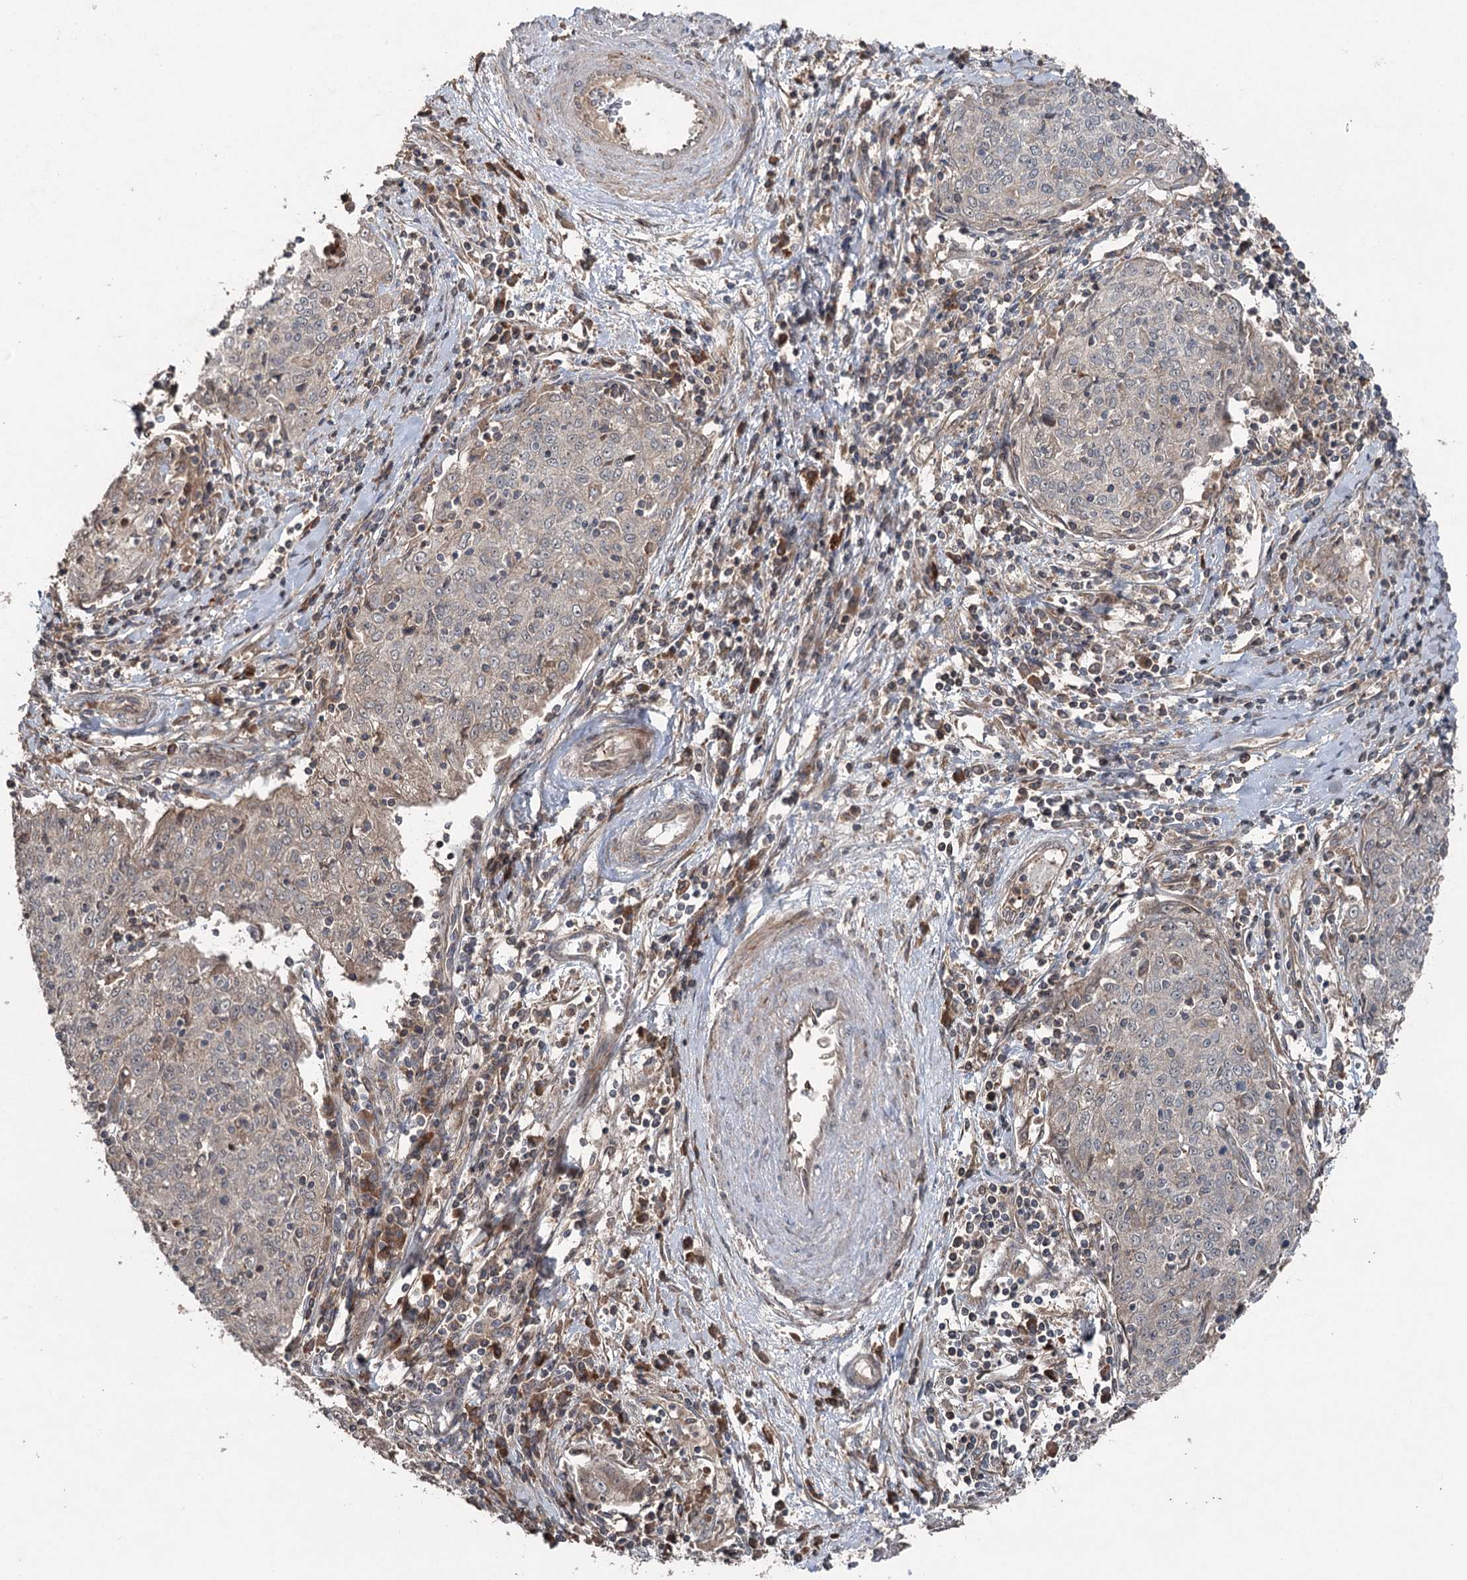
{"staining": {"intensity": "weak", "quantity": "<25%", "location": "cytoplasmic/membranous"}, "tissue": "cervical cancer", "cell_type": "Tumor cells", "image_type": "cancer", "snomed": [{"axis": "morphology", "description": "Squamous cell carcinoma, NOS"}, {"axis": "topography", "description": "Cervix"}], "caption": "An image of human squamous cell carcinoma (cervical) is negative for staining in tumor cells. The staining was performed using DAB to visualize the protein expression in brown, while the nuclei were stained in blue with hematoxylin (Magnification: 20x).", "gene": "MAPK8IP2", "patient": {"sex": "female", "age": 48}}